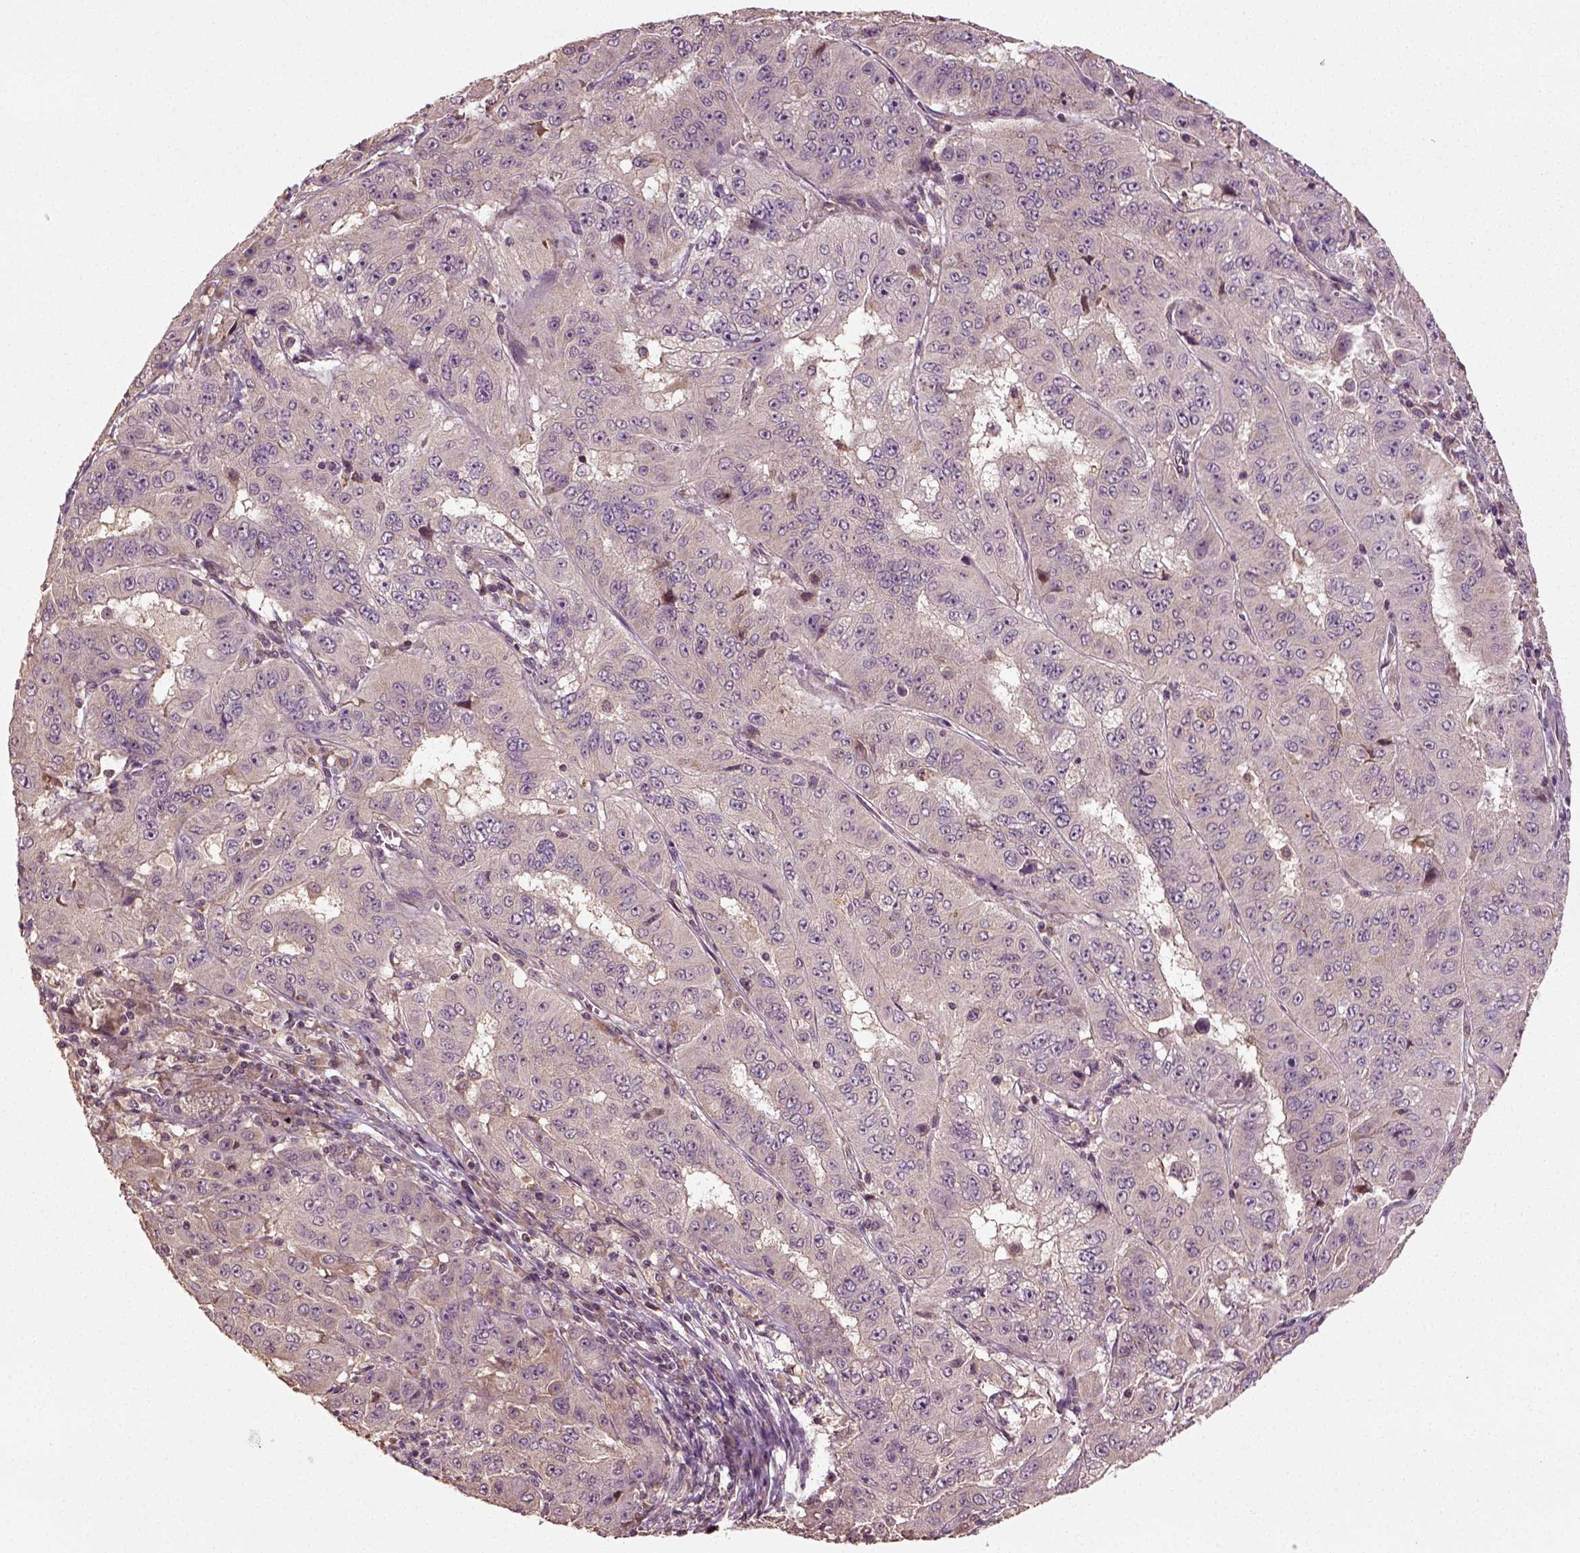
{"staining": {"intensity": "negative", "quantity": "none", "location": "none"}, "tissue": "pancreatic cancer", "cell_type": "Tumor cells", "image_type": "cancer", "snomed": [{"axis": "morphology", "description": "Adenocarcinoma, NOS"}, {"axis": "topography", "description": "Pancreas"}], "caption": "This is an immunohistochemistry (IHC) histopathology image of human pancreatic cancer. There is no expression in tumor cells.", "gene": "ERV3-1", "patient": {"sex": "male", "age": 63}}